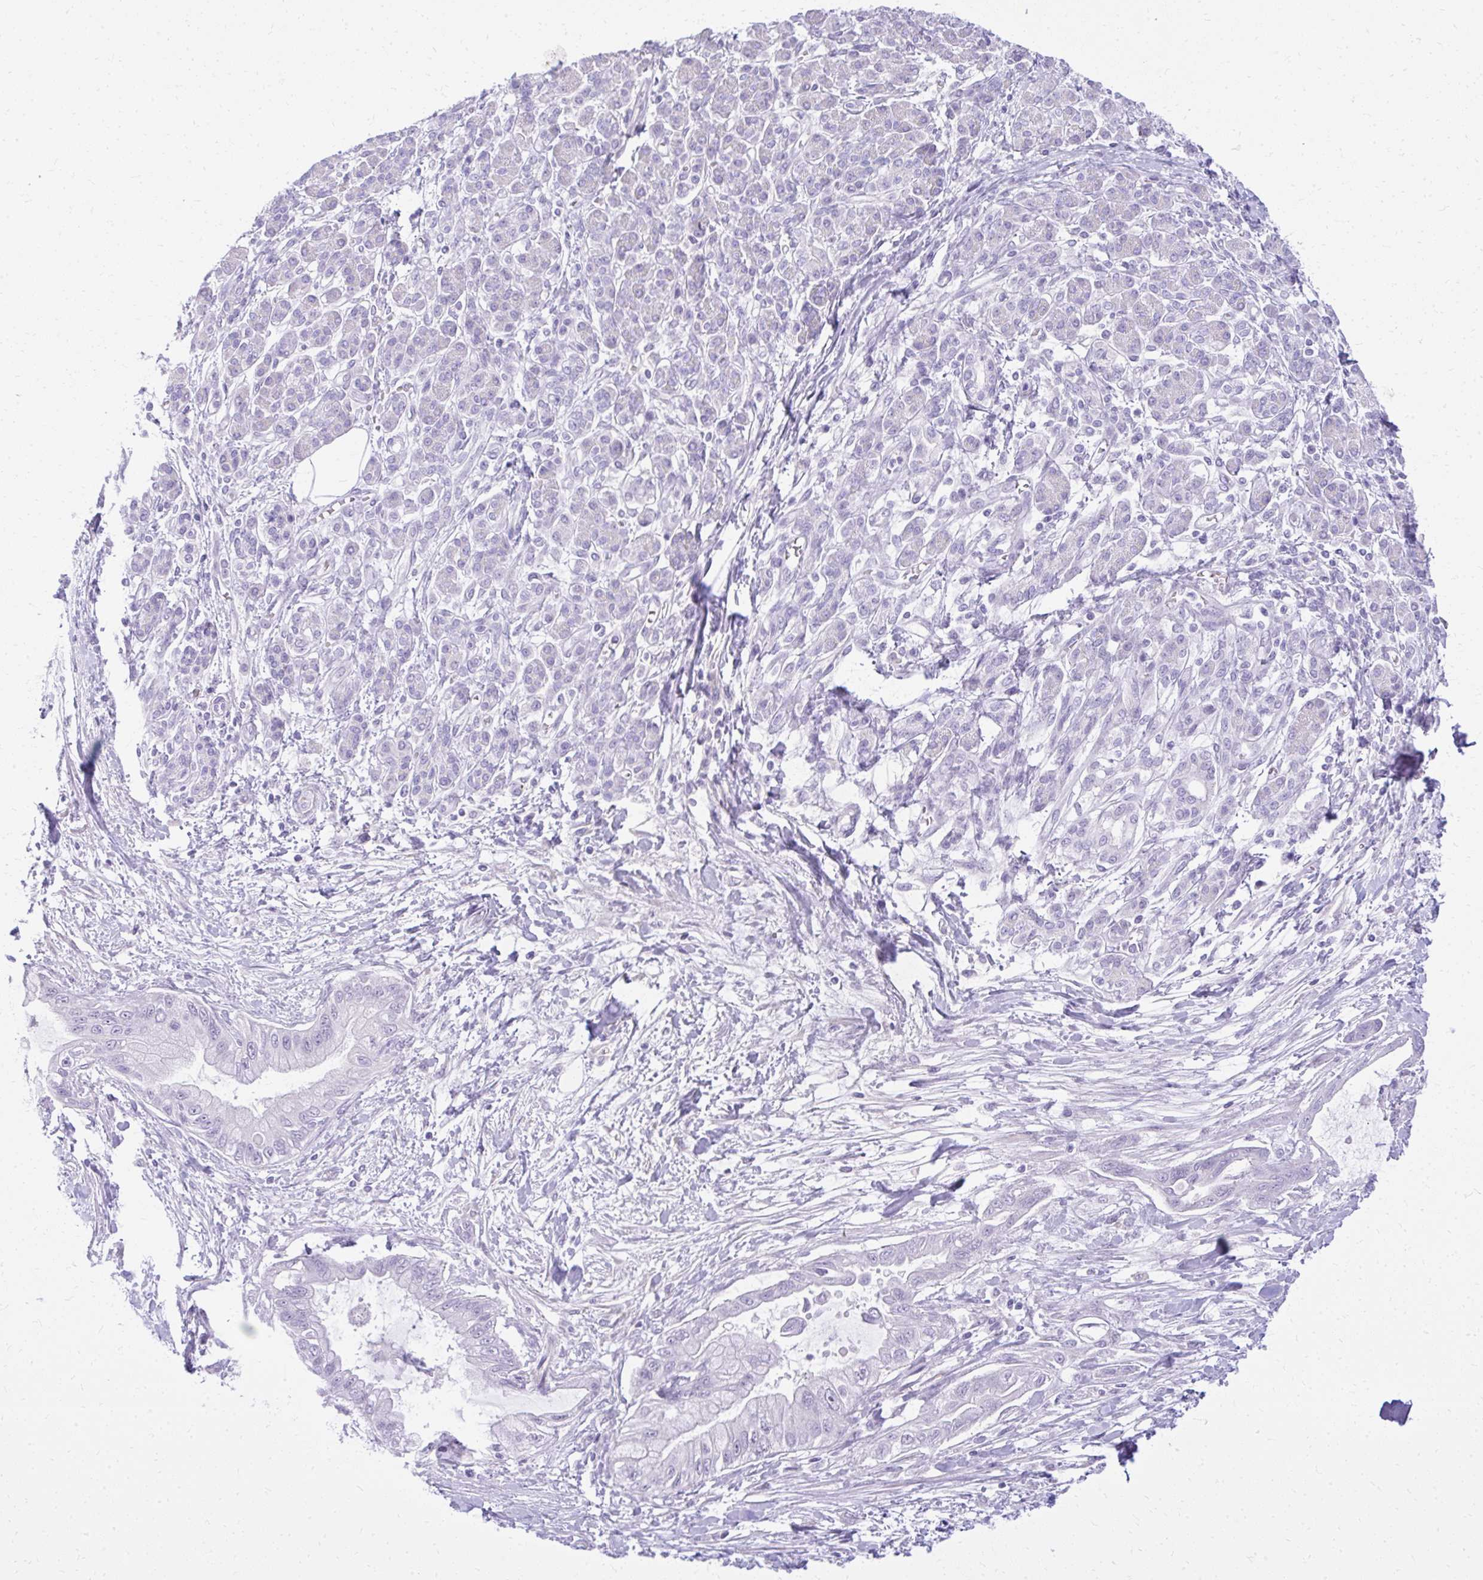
{"staining": {"intensity": "negative", "quantity": "none", "location": "none"}, "tissue": "pancreatic cancer", "cell_type": "Tumor cells", "image_type": "cancer", "snomed": [{"axis": "morphology", "description": "Adenocarcinoma, NOS"}, {"axis": "topography", "description": "Pancreas"}], "caption": "DAB (3,3'-diaminobenzidine) immunohistochemical staining of pancreatic cancer (adenocarcinoma) demonstrates no significant expression in tumor cells.", "gene": "PRAP1", "patient": {"sex": "male", "age": 48}}